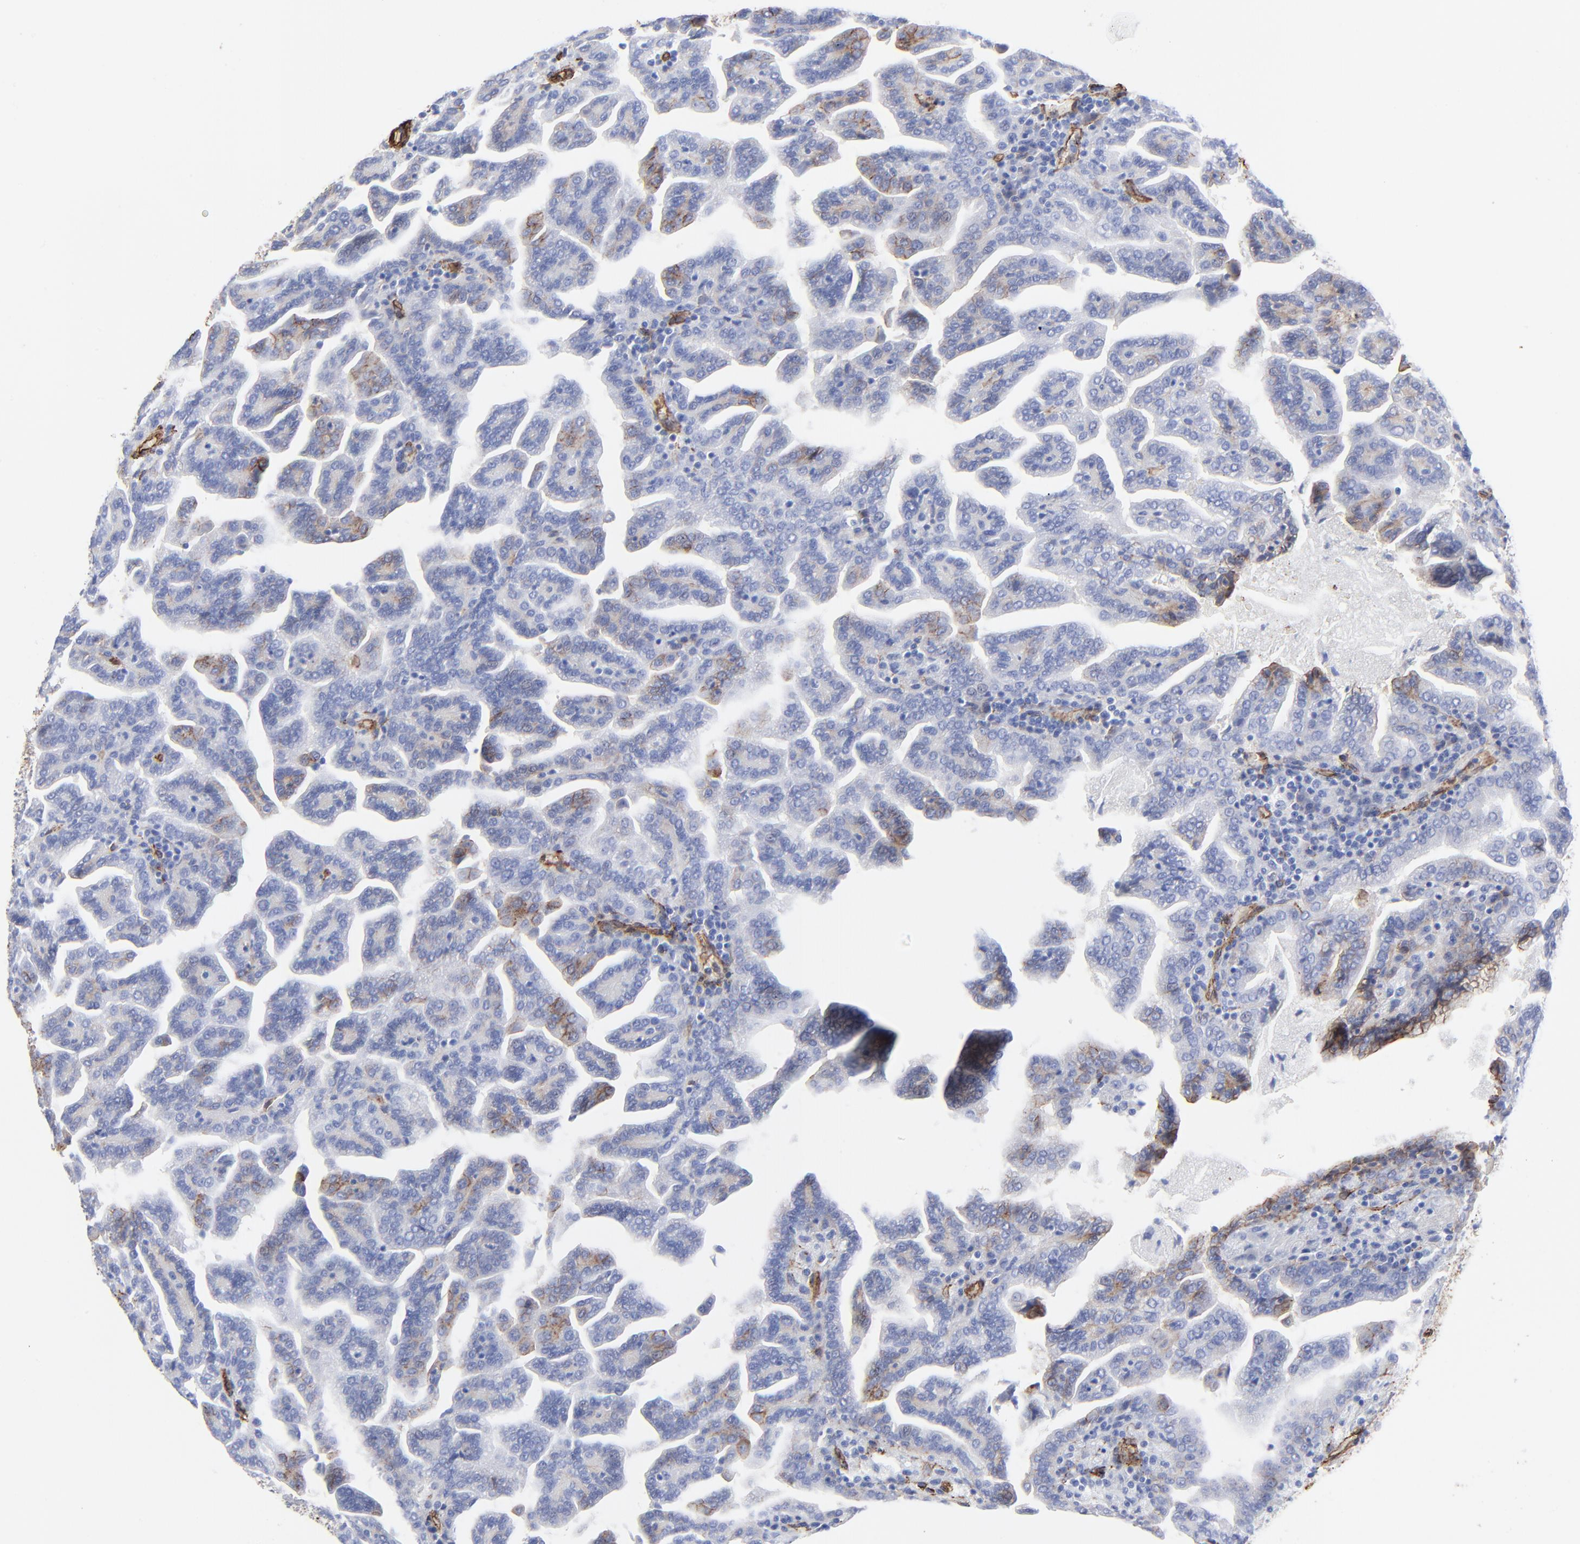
{"staining": {"intensity": "moderate", "quantity": "<25%", "location": "cytoplasmic/membranous"}, "tissue": "renal cancer", "cell_type": "Tumor cells", "image_type": "cancer", "snomed": [{"axis": "morphology", "description": "Adenocarcinoma, NOS"}, {"axis": "topography", "description": "Kidney"}], "caption": "An IHC photomicrograph of neoplastic tissue is shown. Protein staining in brown labels moderate cytoplasmic/membranous positivity in adenocarcinoma (renal) within tumor cells. (DAB IHC with brightfield microscopy, high magnification).", "gene": "CAV1", "patient": {"sex": "male", "age": 61}}